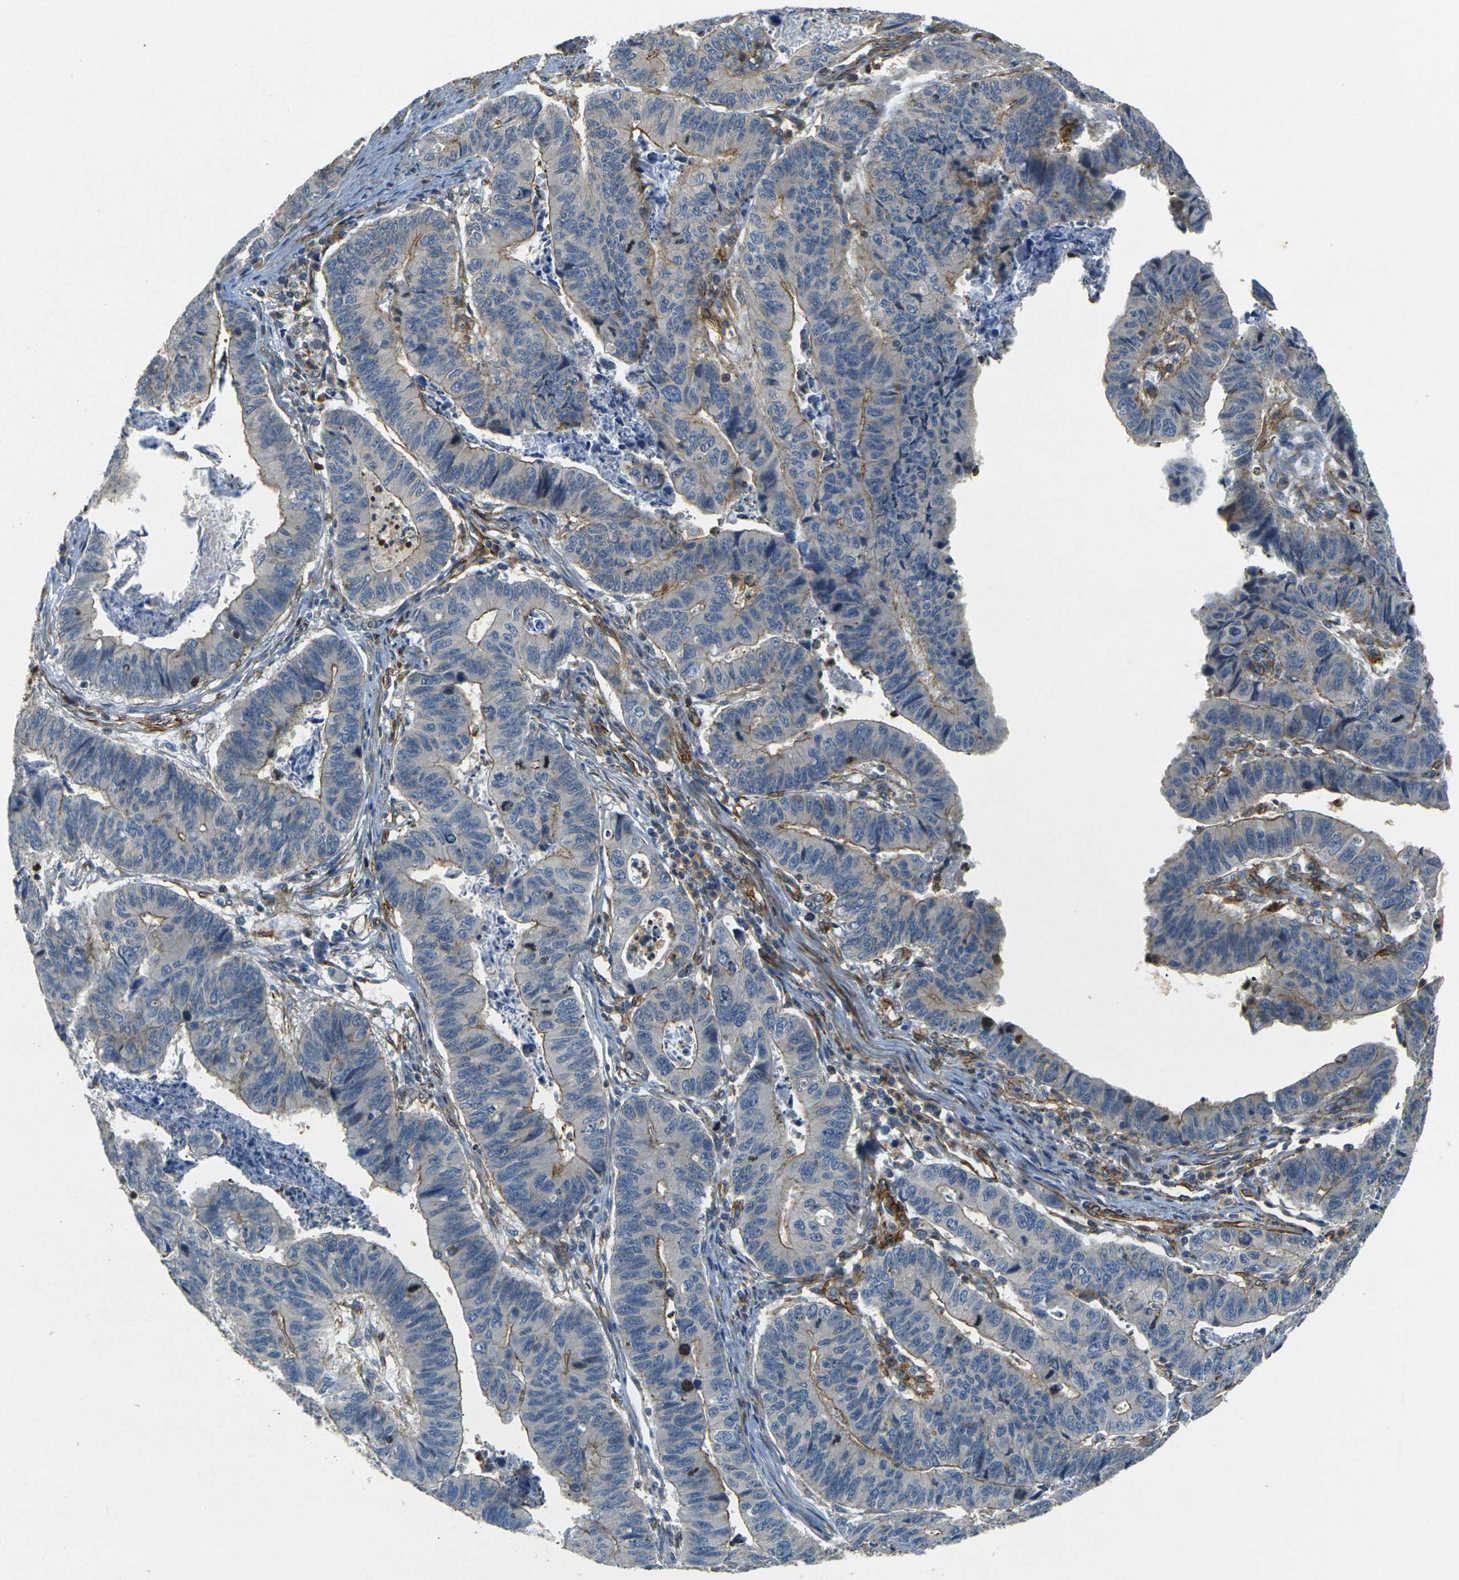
{"staining": {"intensity": "weak", "quantity": "25%-75%", "location": "cytoplasmic/membranous"}, "tissue": "stomach cancer", "cell_type": "Tumor cells", "image_type": "cancer", "snomed": [{"axis": "morphology", "description": "Adenocarcinoma, NOS"}, {"axis": "topography", "description": "Stomach, lower"}], "caption": "A low amount of weak cytoplasmic/membranous staining is identified in about 25%-75% of tumor cells in stomach cancer (adenocarcinoma) tissue.", "gene": "EPHA7", "patient": {"sex": "male", "age": 77}}